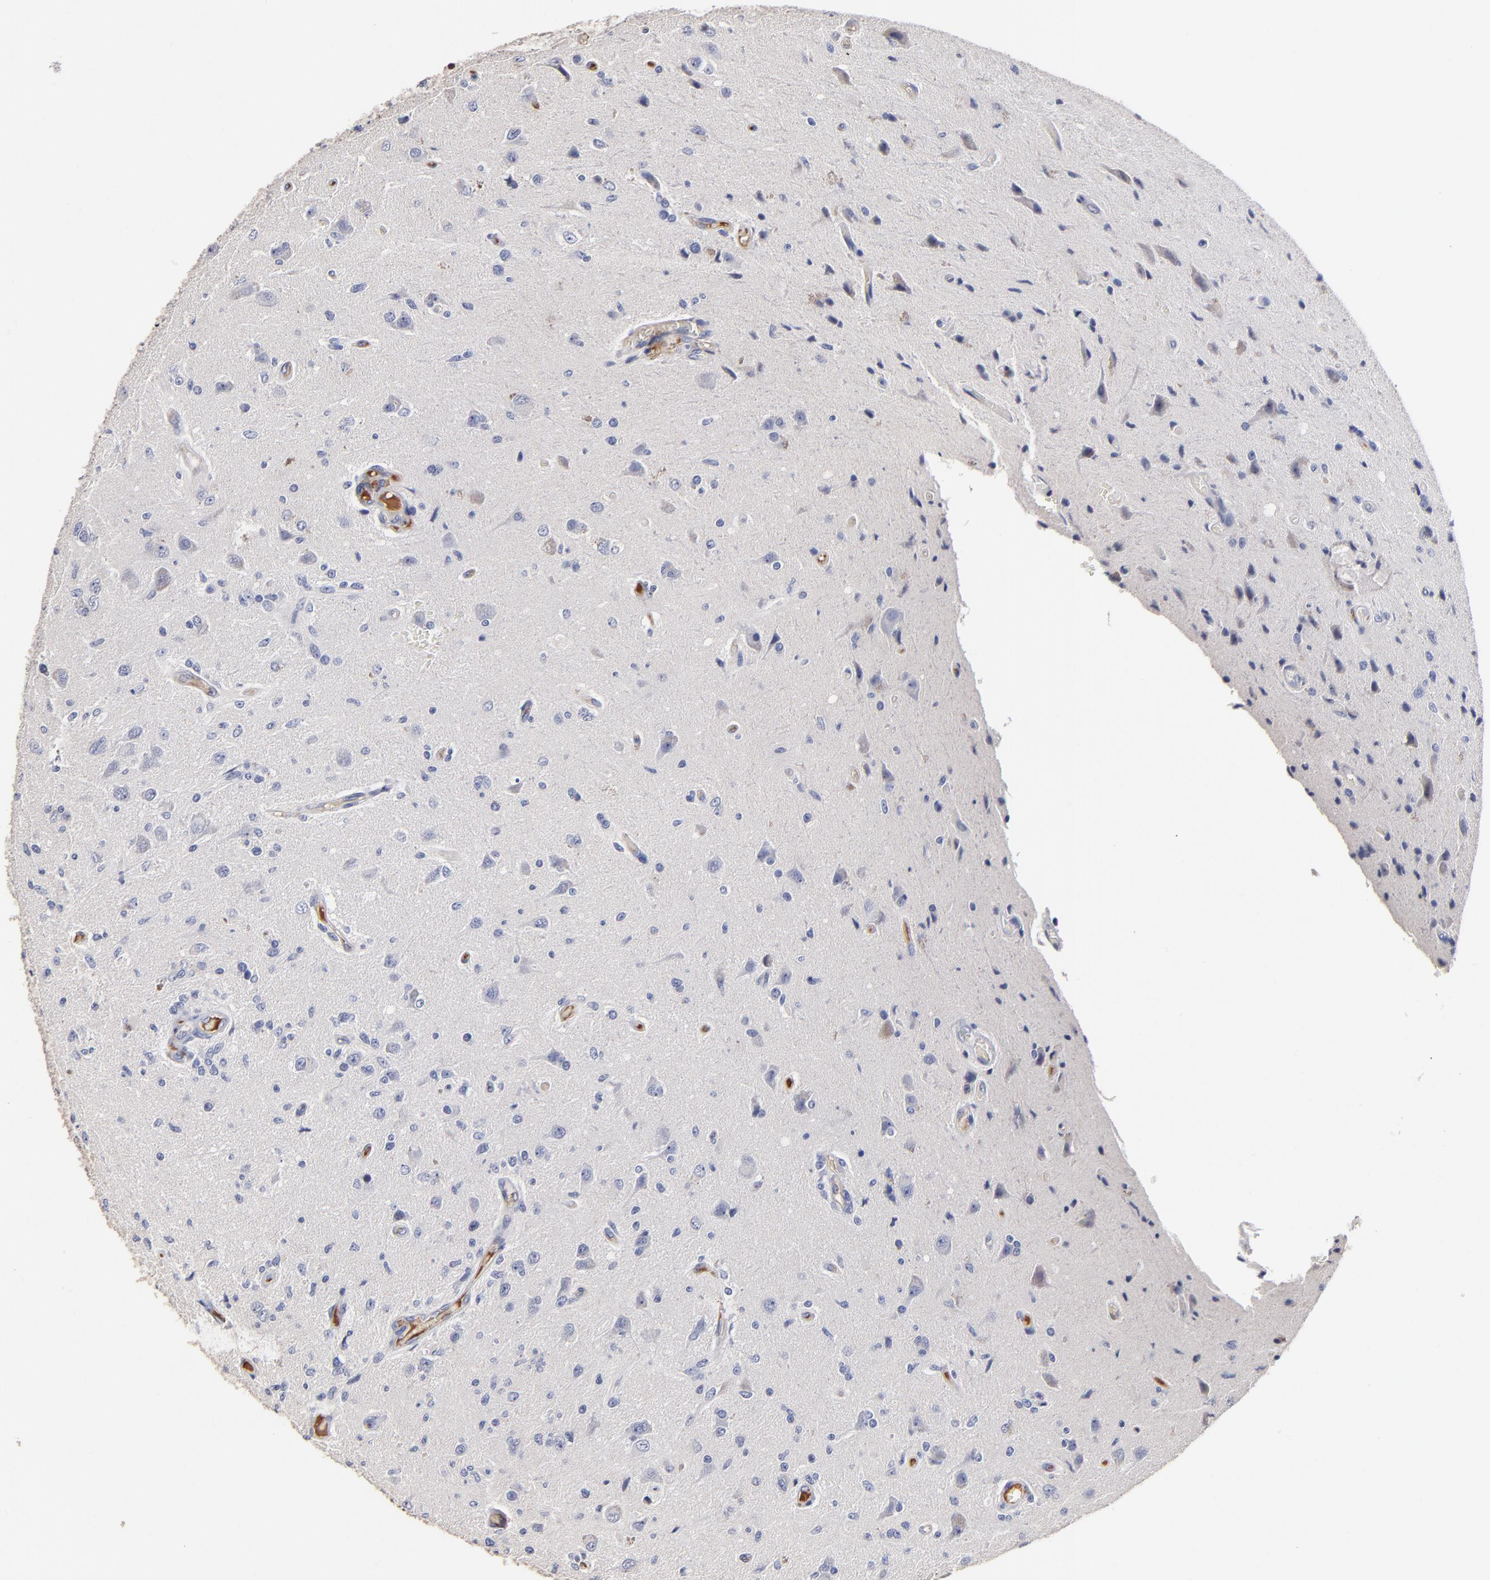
{"staining": {"intensity": "negative", "quantity": "none", "location": "none"}, "tissue": "glioma", "cell_type": "Tumor cells", "image_type": "cancer", "snomed": [{"axis": "morphology", "description": "Normal tissue, NOS"}, {"axis": "morphology", "description": "Glioma, malignant, High grade"}, {"axis": "topography", "description": "Cerebral cortex"}], "caption": "Image shows no significant protein staining in tumor cells of glioma.", "gene": "TRAT1", "patient": {"sex": "male", "age": 77}}